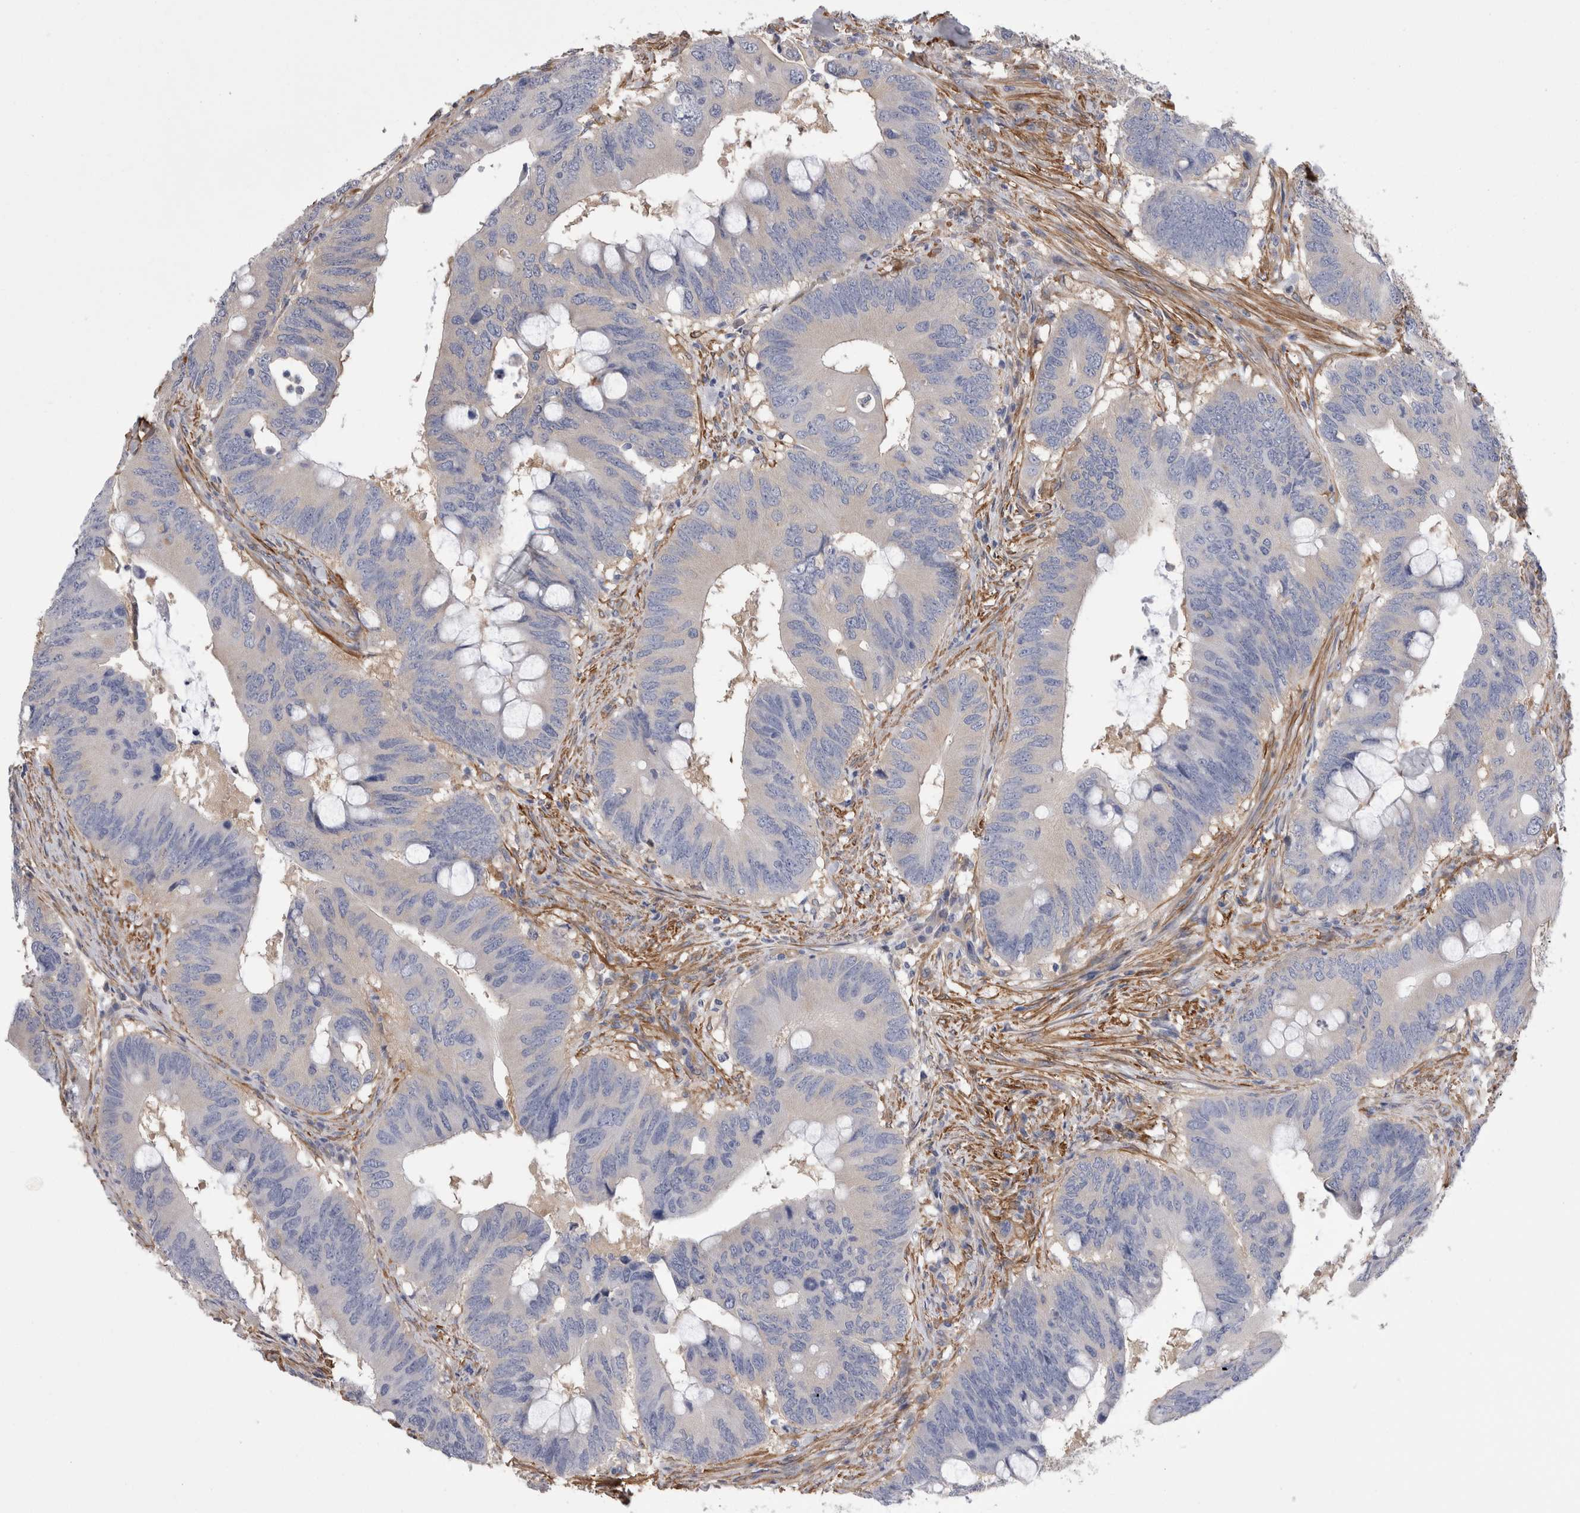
{"staining": {"intensity": "negative", "quantity": "none", "location": "none"}, "tissue": "colorectal cancer", "cell_type": "Tumor cells", "image_type": "cancer", "snomed": [{"axis": "morphology", "description": "Adenocarcinoma, NOS"}, {"axis": "topography", "description": "Colon"}], "caption": "Immunohistochemistry (IHC) image of neoplastic tissue: colorectal cancer stained with DAB reveals no significant protein positivity in tumor cells.", "gene": "EPRS1", "patient": {"sex": "male", "age": 71}}